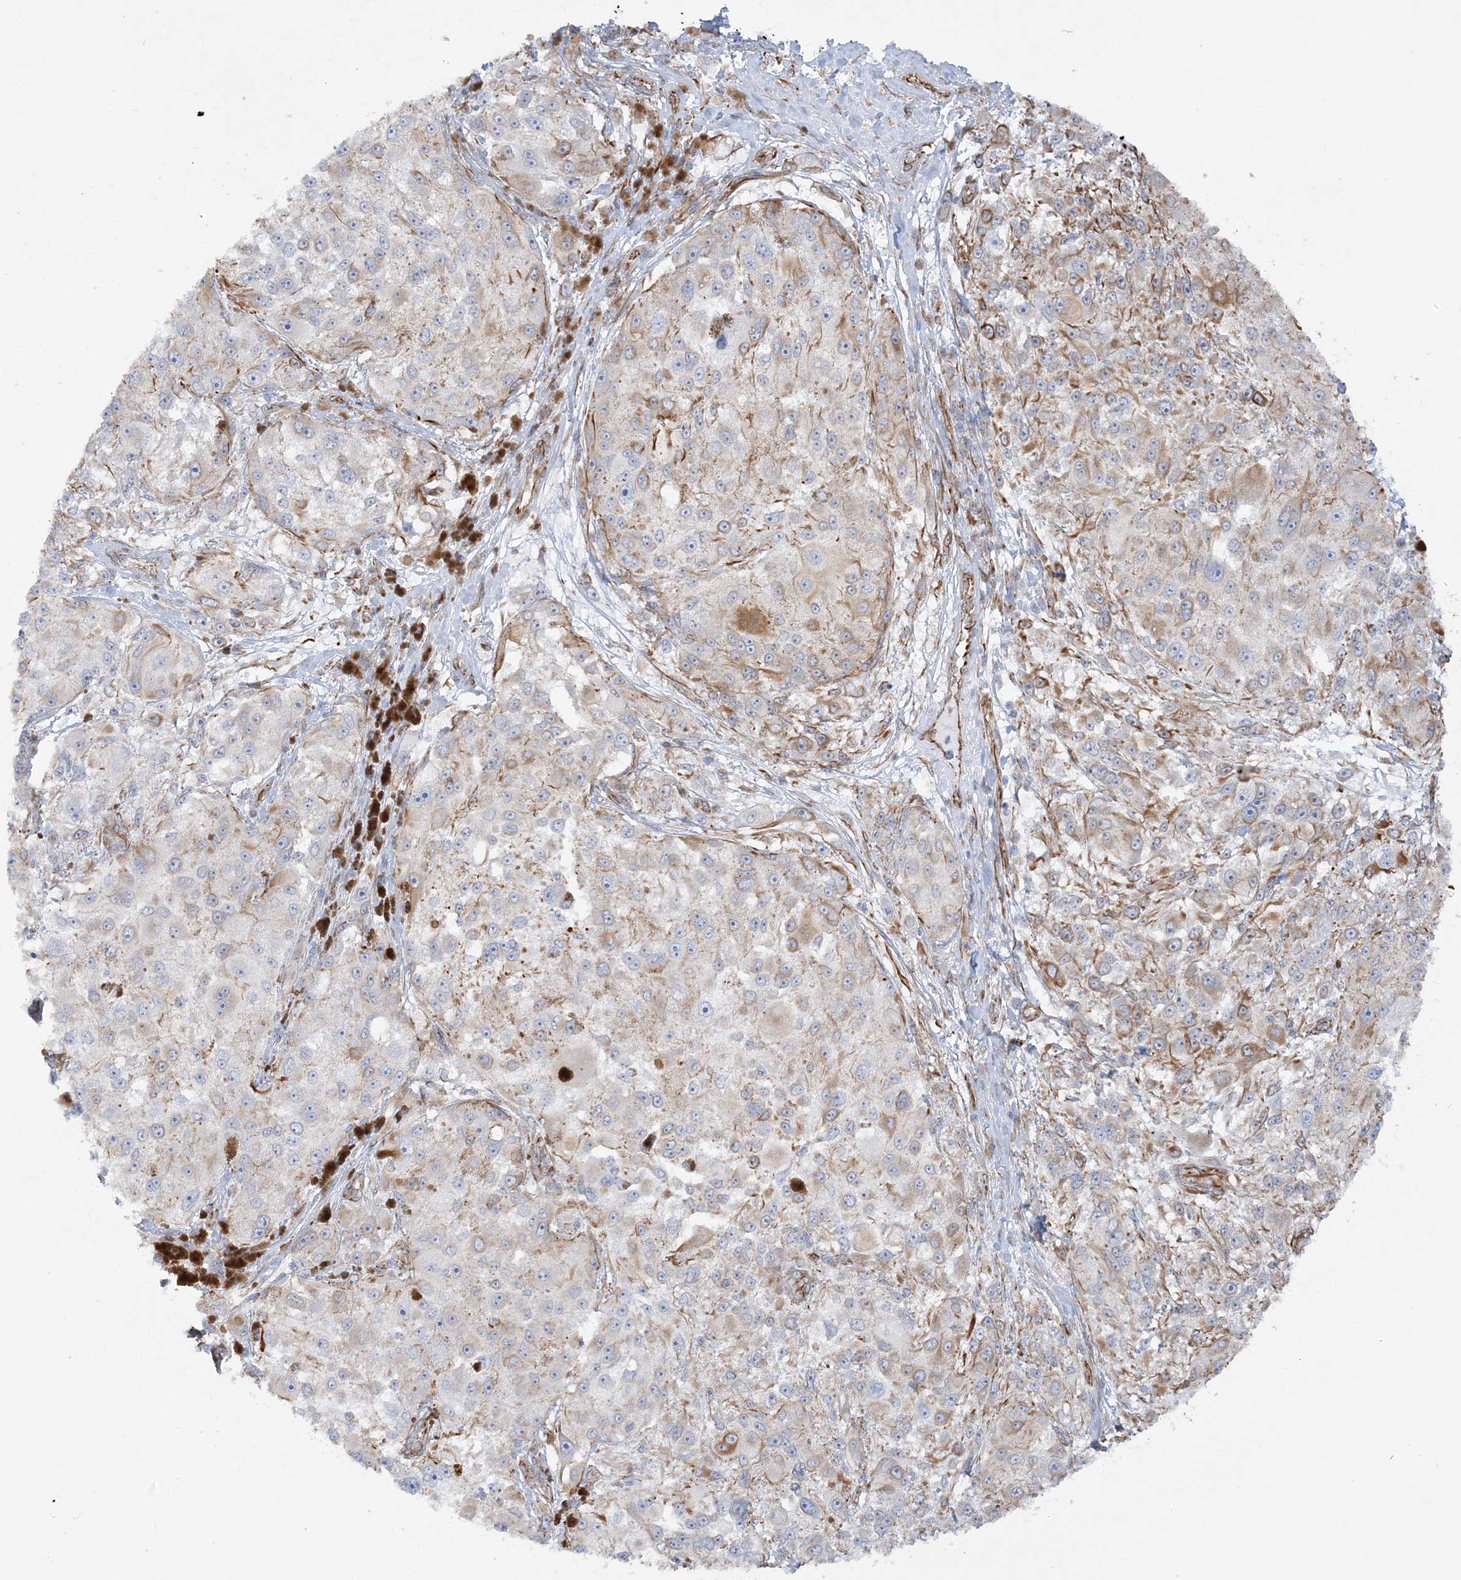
{"staining": {"intensity": "moderate", "quantity": "25%-75%", "location": "cytoplasmic/membranous"}, "tissue": "melanoma", "cell_type": "Tumor cells", "image_type": "cancer", "snomed": [{"axis": "morphology", "description": "Necrosis, NOS"}, {"axis": "morphology", "description": "Malignant melanoma, NOS"}, {"axis": "topography", "description": "Skin"}], "caption": "Human melanoma stained for a protein (brown) displays moderate cytoplasmic/membranous positive expression in about 25%-75% of tumor cells.", "gene": "SCLT1", "patient": {"sex": "female", "age": 87}}